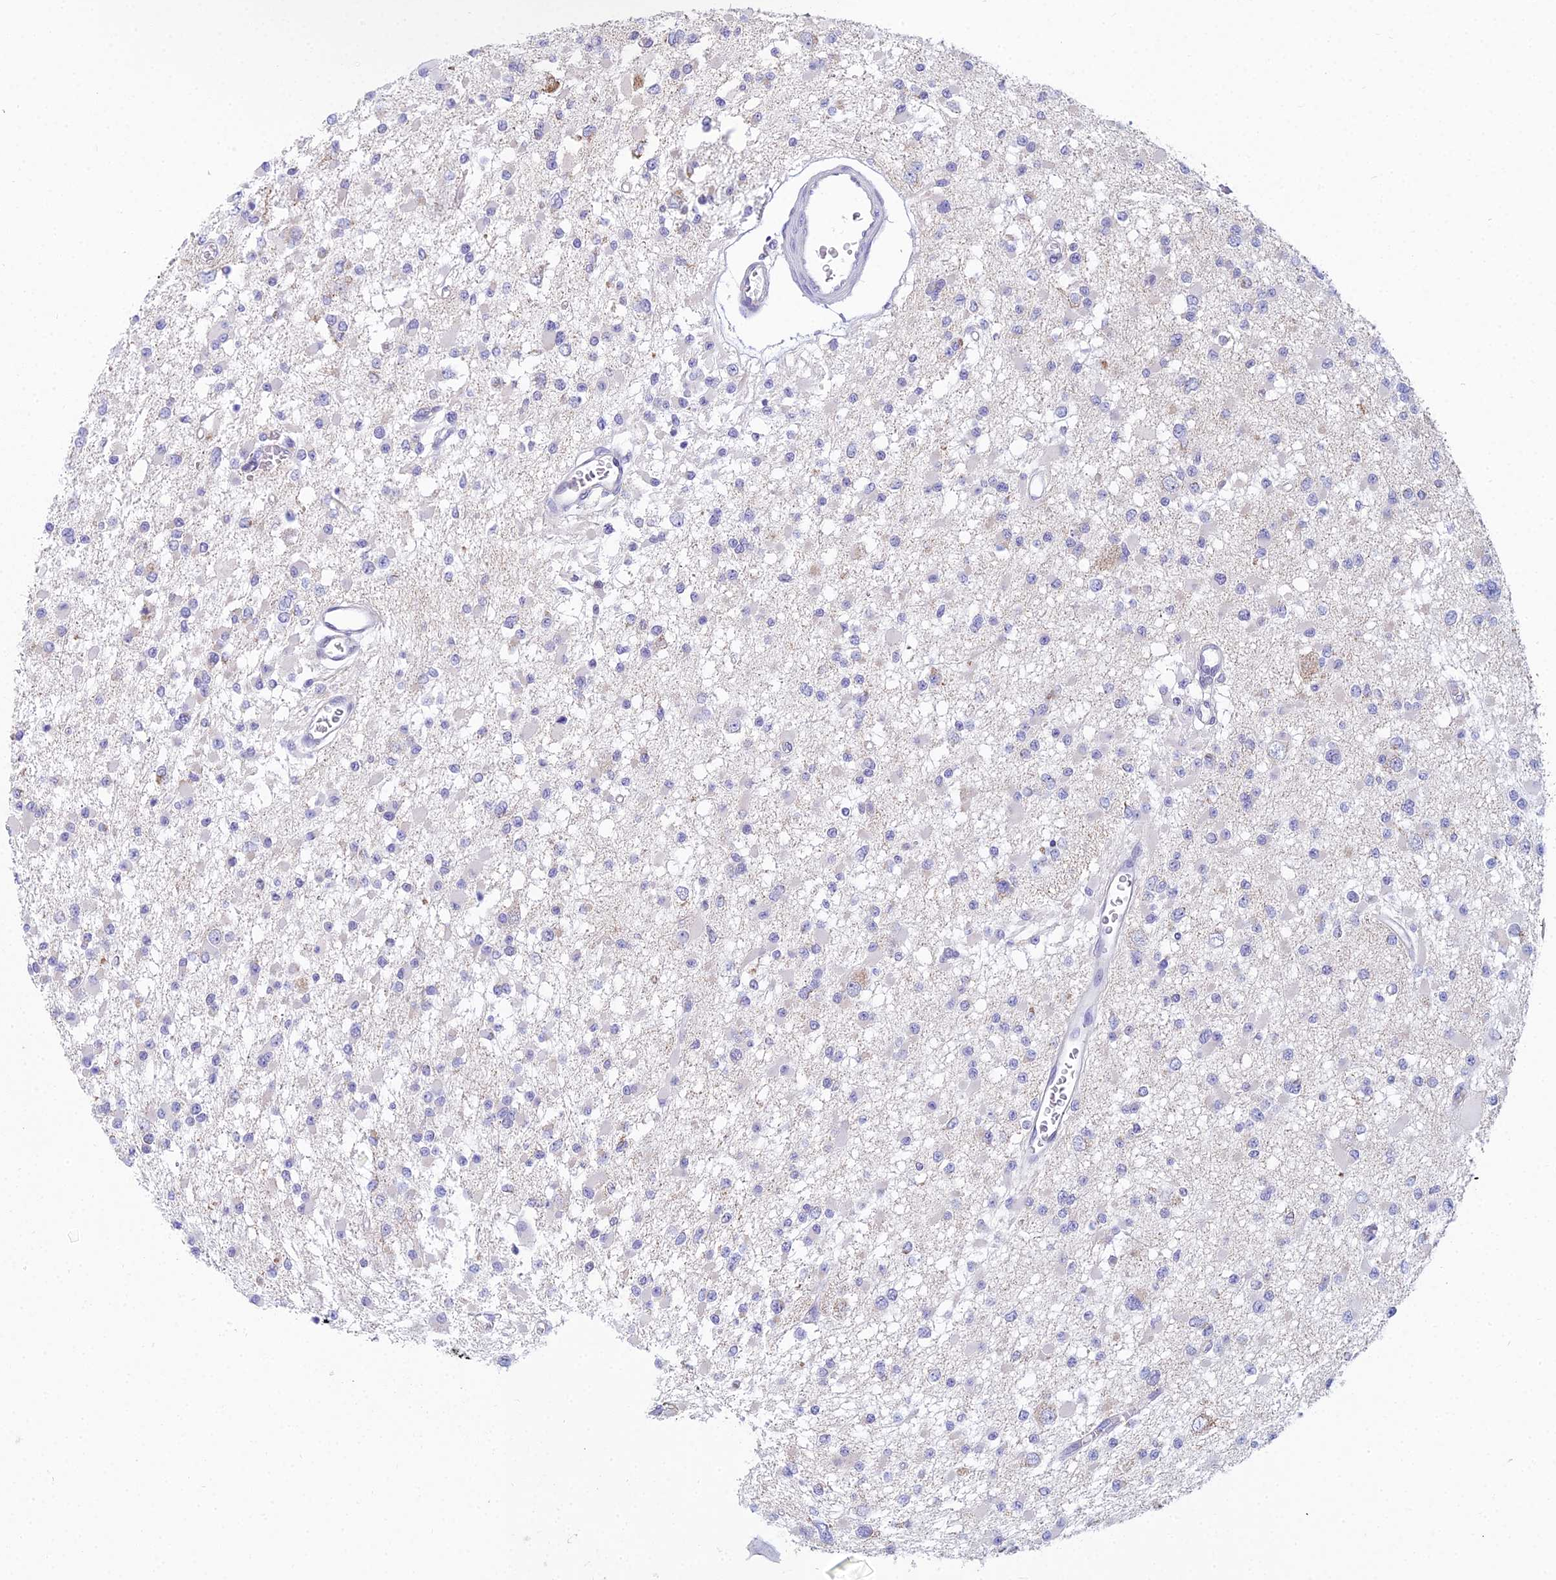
{"staining": {"intensity": "negative", "quantity": "none", "location": "none"}, "tissue": "glioma", "cell_type": "Tumor cells", "image_type": "cancer", "snomed": [{"axis": "morphology", "description": "Glioma, malignant, Low grade"}, {"axis": "topography", "description": "Brain"}], "caption": "High magnification brightfield microscopy of low-grade glioma (malignant) stained with DAB (3,3'-diaminobenzidine) (brown) and counterstained with hematoxylin (blue): tumor cells show no significant expression.", "gene": "CFAP206", "patient": {"sex": "female", "age": 22}}